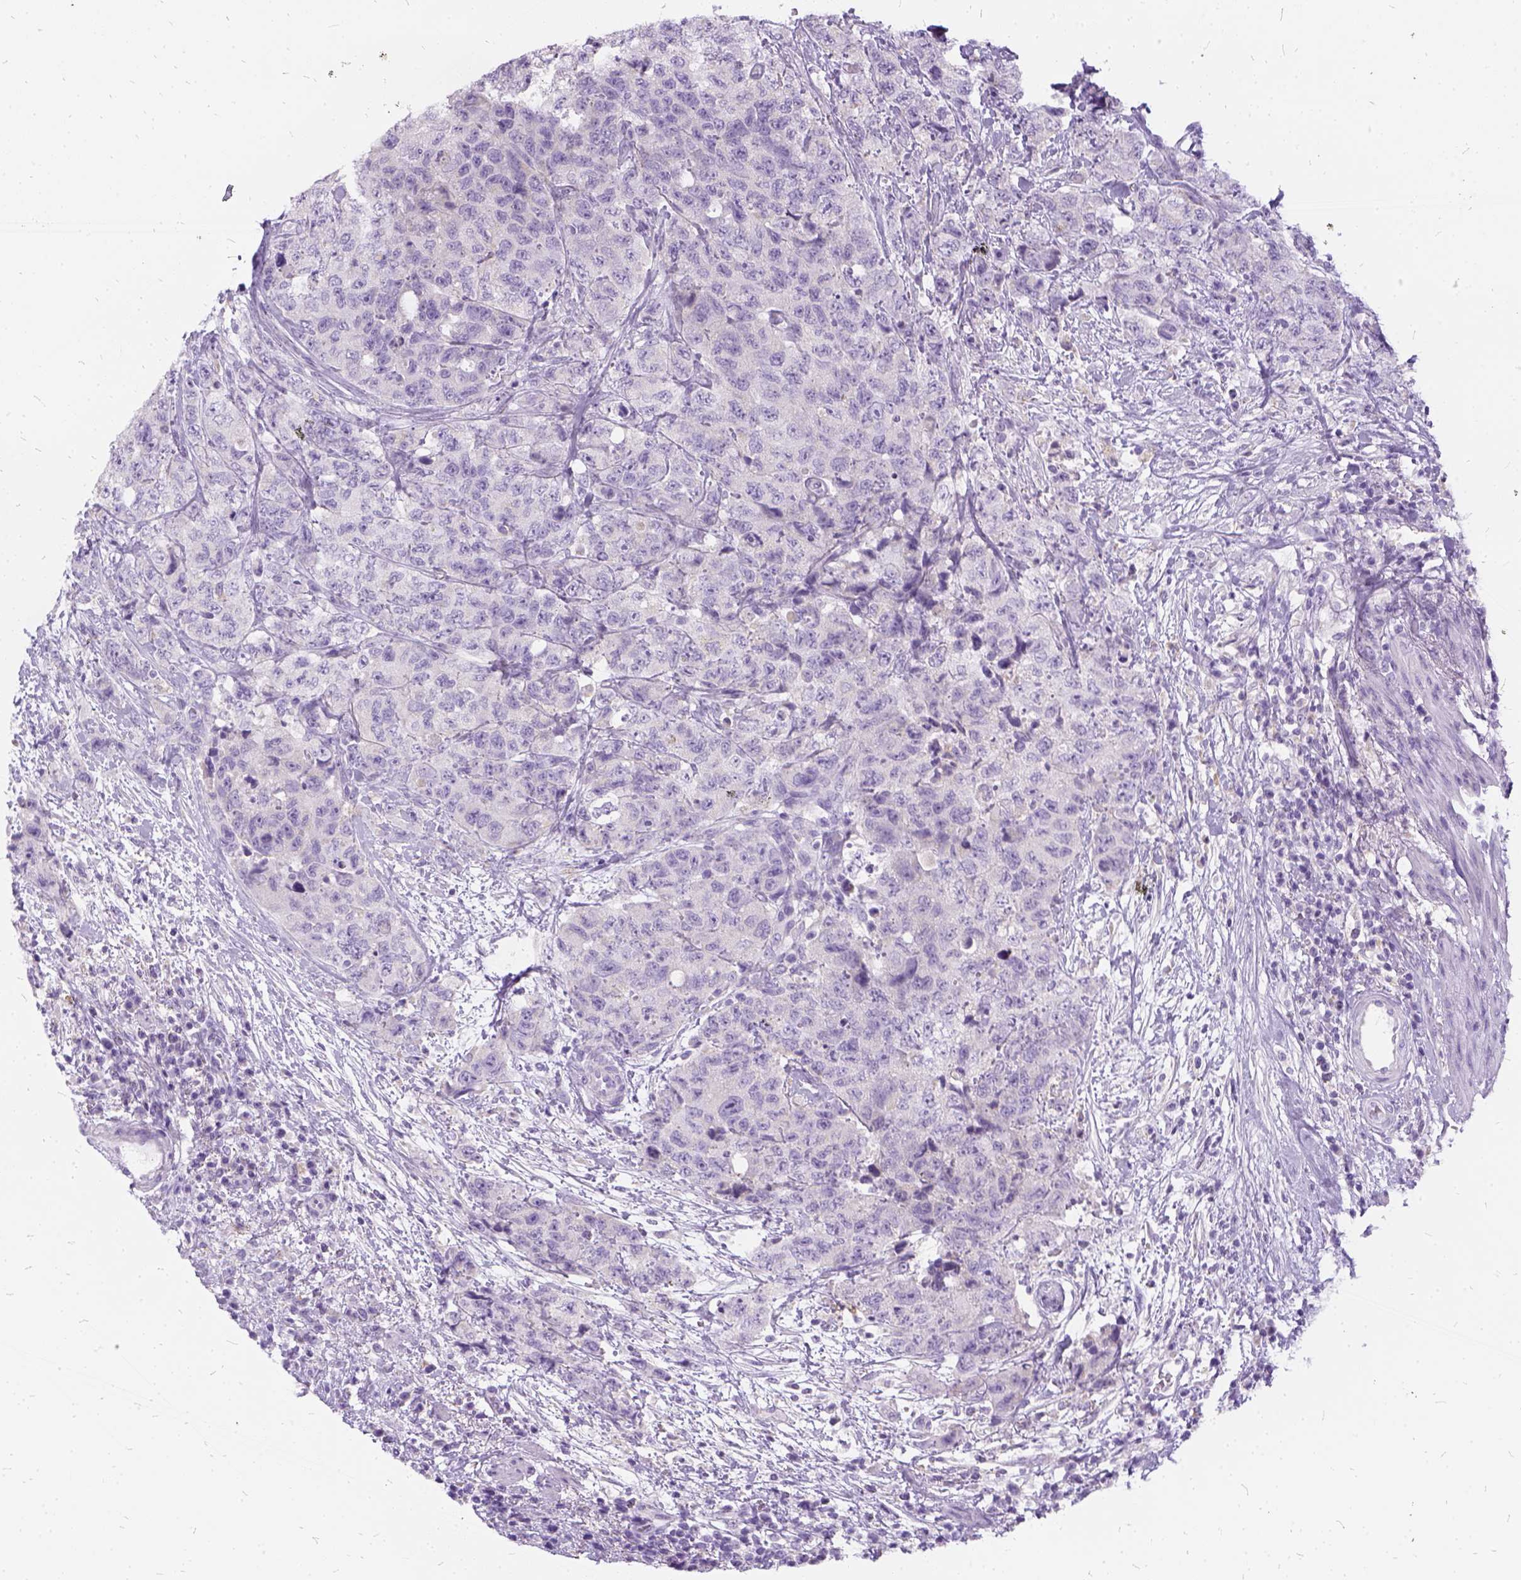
{"staining": {"intensity": "negative", "quantity": "none", "location": "none"}, "tissue": "urothelial cancer", "cell_type": "Tumor cells", "image_type": "cancer", "snomed": [{"axis": "morphology", "description": "Urothelial carcinoma, High grade"}, {"axis": "topography", "description": "Urinary bladder"}], "caption": "Protein analysis of urothelial cancer demonstrates no significant positivity in tumor cells.", "gene": "FDX1", "patient": {"sex": "female", "age": 78}}